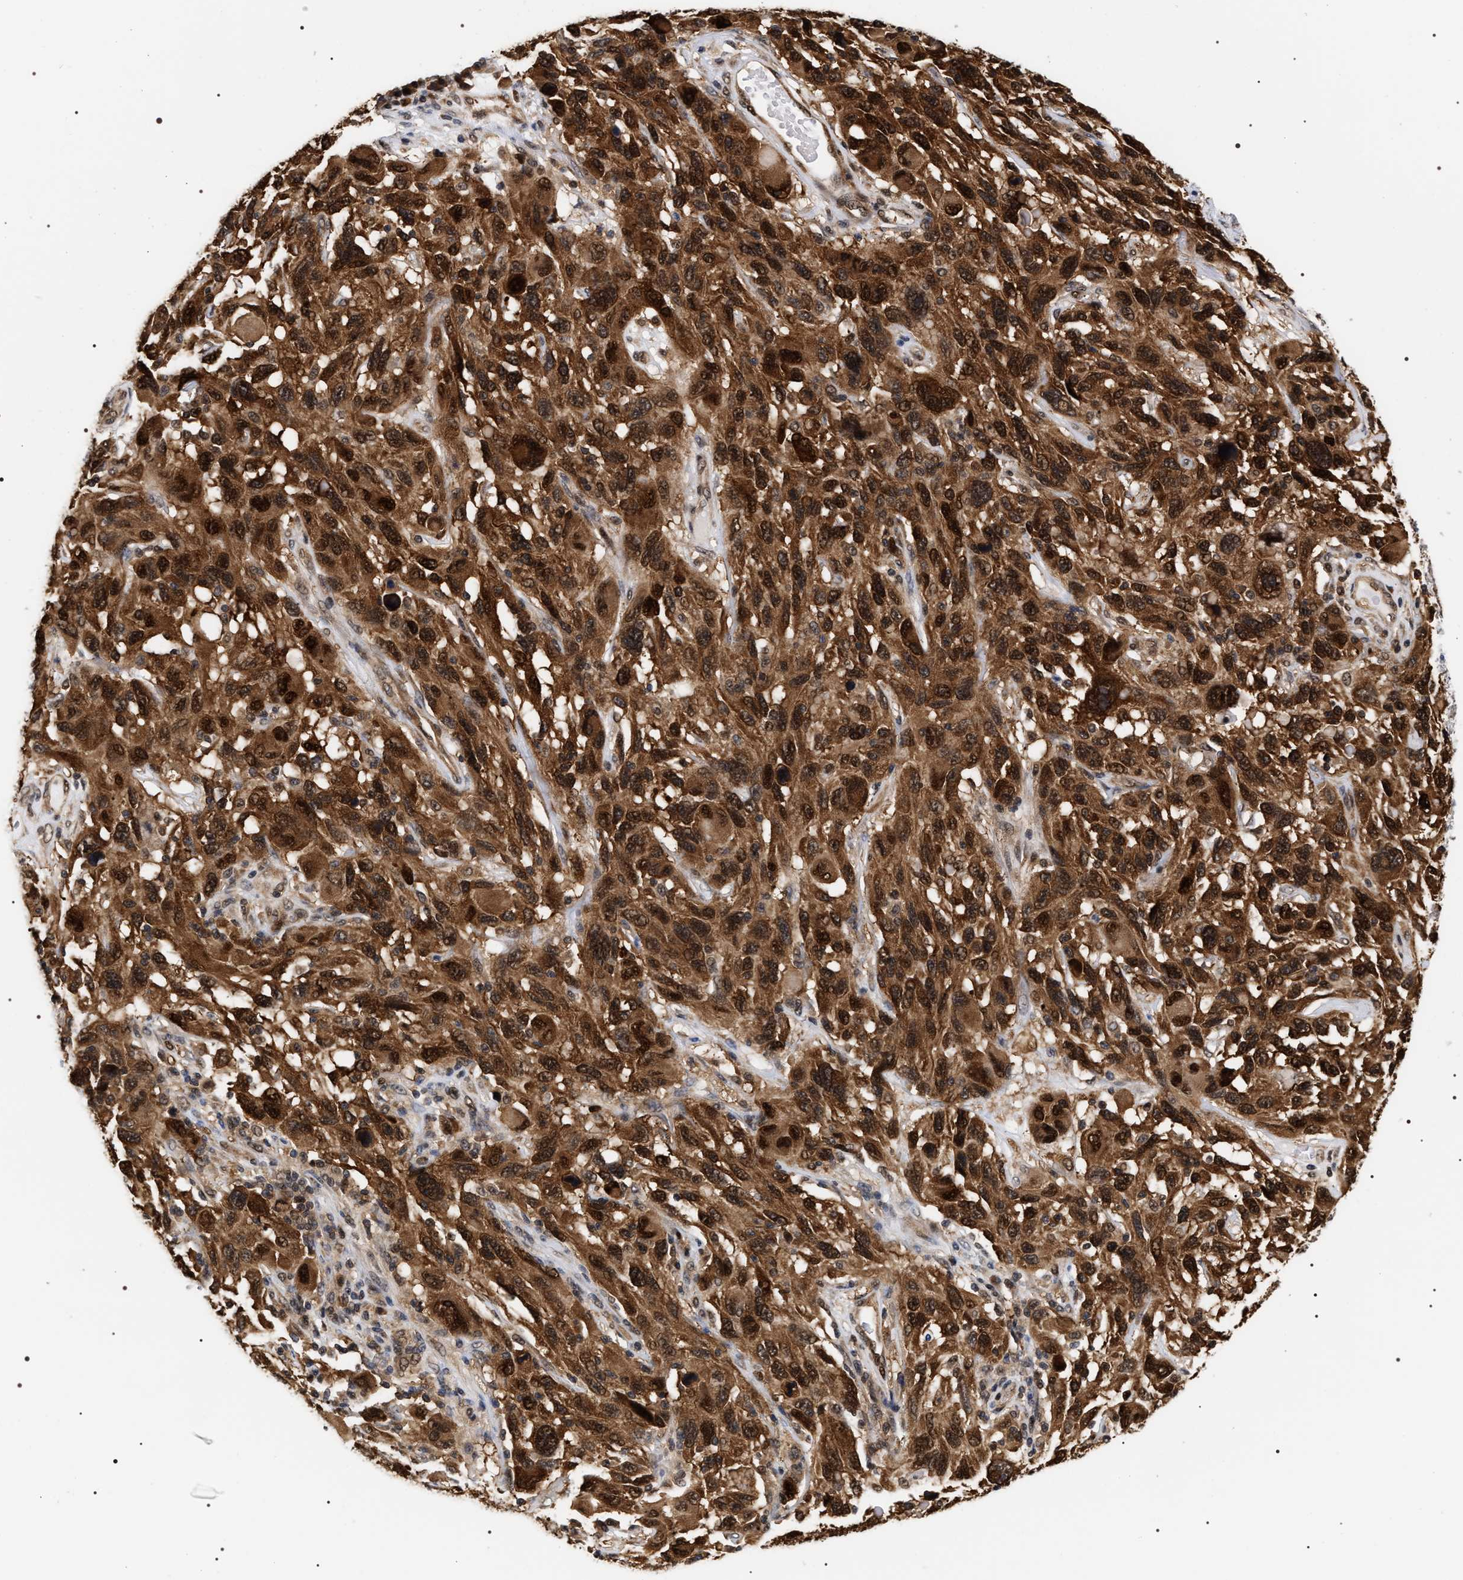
{"staining": {"intensity": "strong", "quantity": ">75%", "location": "cytoplasmic/membranous,nuclear"}, "tissue": "melanoma", "cell_type": "Tumor cells", "image_type": "cancer", "snomed": [{"axis": "morphology", "description": "Malignant melanoma, NOS"}, {"axis": "topography", "description": "Skin"}], "caption": "Protein expression analysis of melanoma shows strong cytoplasmic/membranous and nuclear positivity in about >75% of tumor cells. Nuclei are stained in blue.", "gene": "BAG6", "patient": {"sex": "male", "age": 53}}